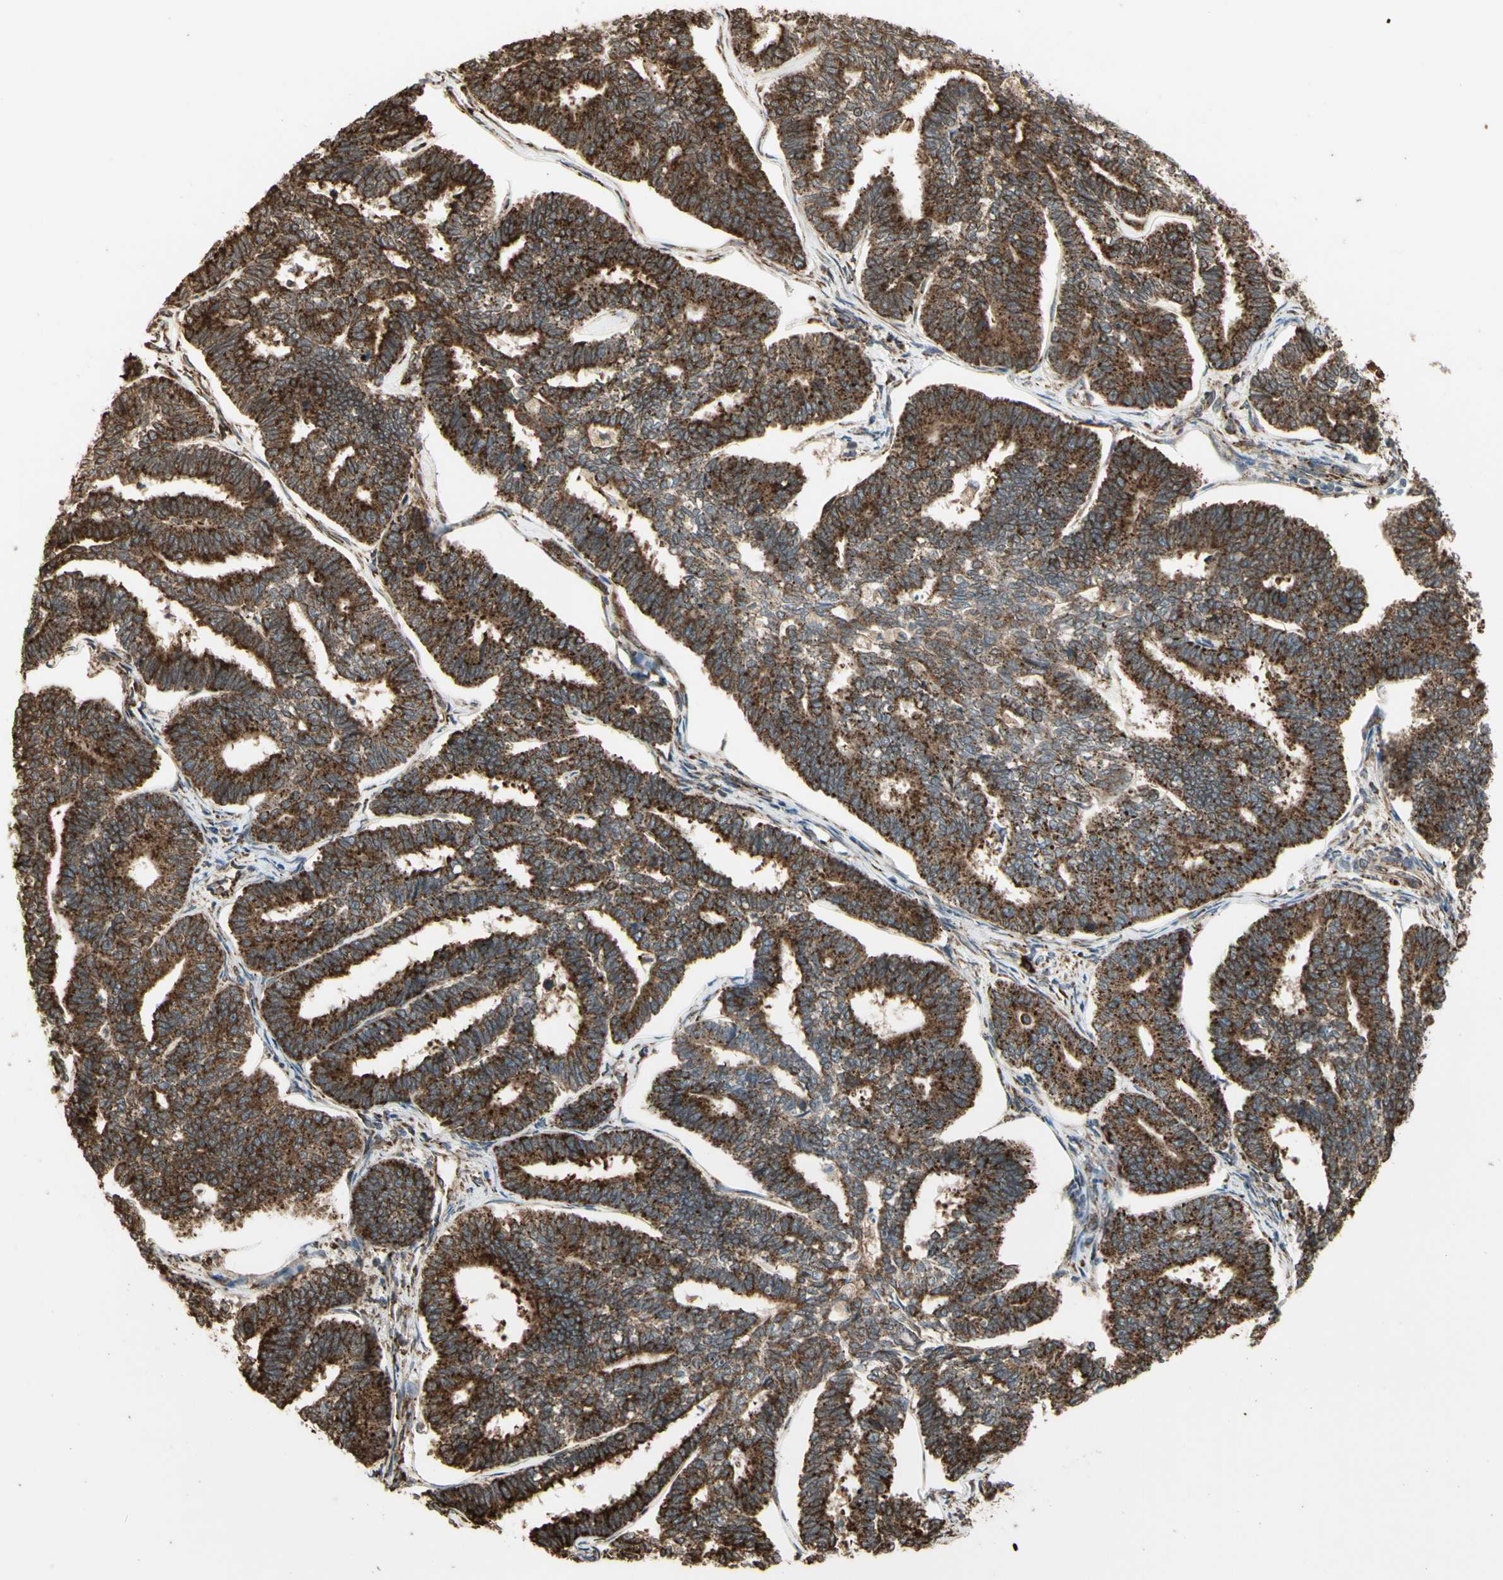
{"staining": {"intensity": "strong", "quantity": ">75%", "location": "cytoplasmic/membranous"}, "tissue": "endometrial cancer", "cell_type": "Tumor cells", "image_type": "cancer", "snomed": [{"axis": "morphology", "description": "Adenocarcinoma, NOS"}, {"axis": "topography", "description": "Endometrium"}], "caption": "Endometrial adenocarcinoma was stained to show a protein in brown. There is high levels of strong cytoplasmic/membranous staining in approximately >75% of tumor cells.", "gene": "HSP90B1", "patient": {"sex": "female", "age": 70}}